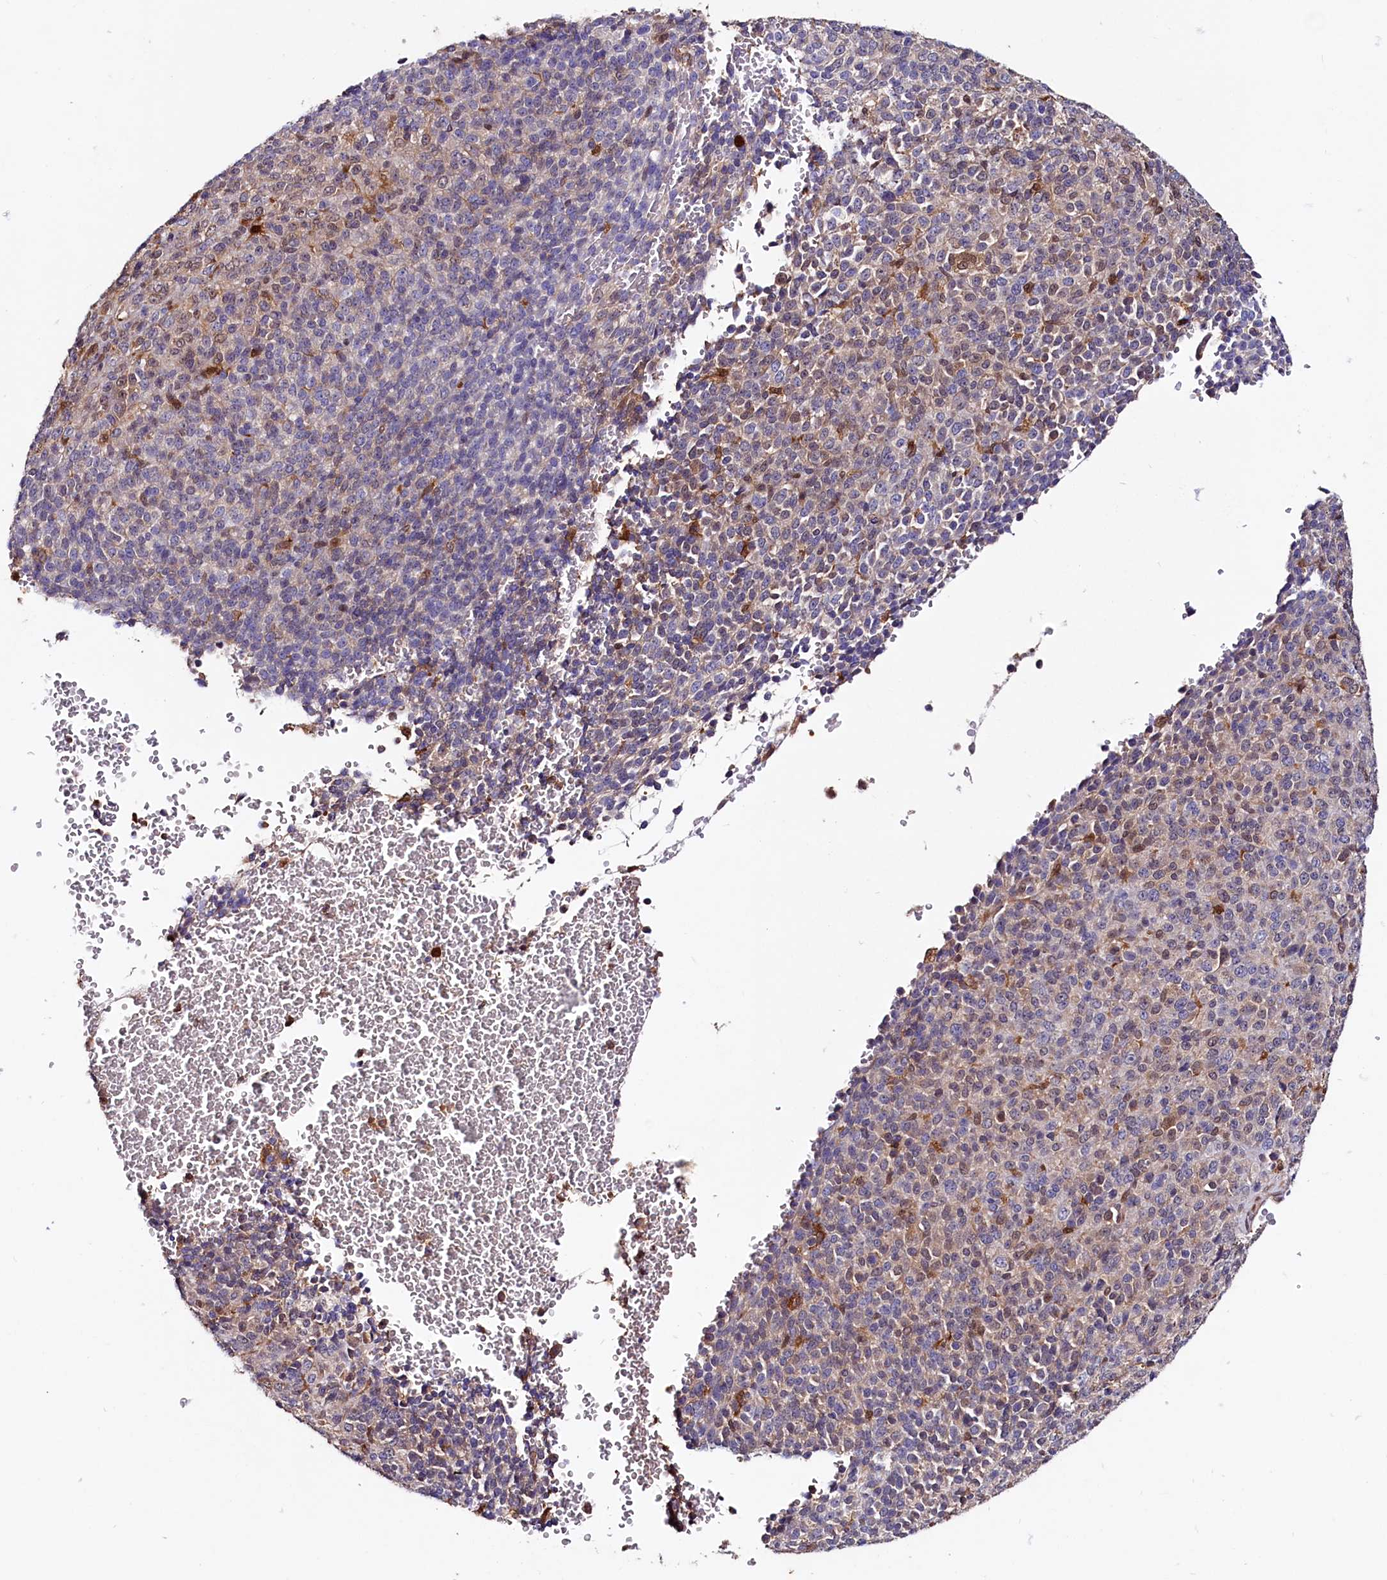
{"staining": {"intensity": "weak", "quantity": "25%-75%", "location": "cytoplasmic/membranous,nuclear"}, "tissue": "melanoma", "cell_type": "Tumor cells", "image_type": "cancer", "snomed": [{"axis": "morphology", "description": "Malignant melanoma, Metastatic site"}, {"axis": "topography", "description": "Brain"}], "caption": "Tumor cells show weak cytoplasmic/membranous and nuclear expression in about 25%-75% of cells in malignant melanoma (metastatic site).", "gene": "IL17RD", "patient": {"sex": "female", "age": 56}}